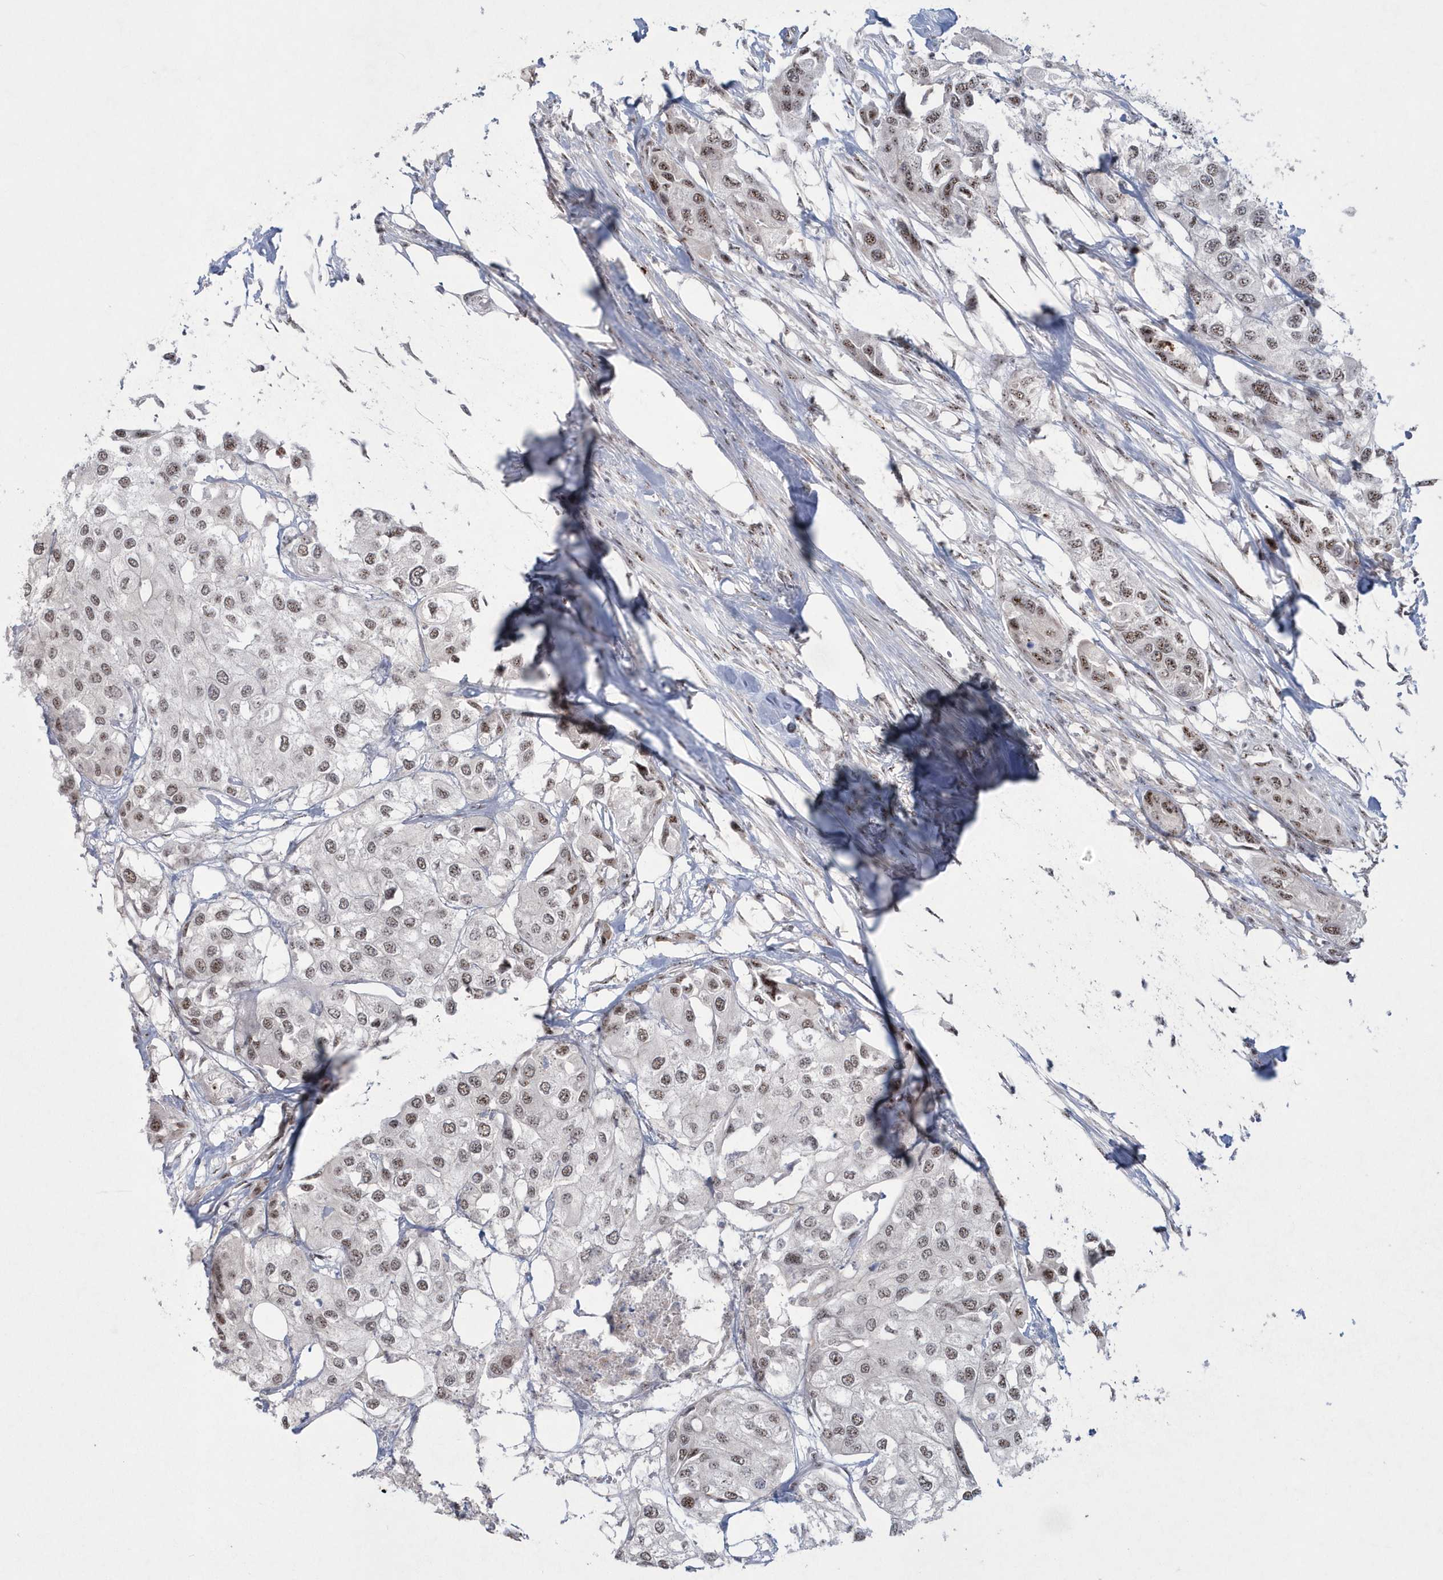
{"staining": {"intensity": "moderate", "quantity": "<25%", "location": "nuclear"}, "tissue": "urothelial cancer", "cell_type": "Tumor cells", "image_type": "cancer", "snomed": [{"axis": "morphology", "description": "Urothelial carcinoma, High grade"}, {"axis": "topography", "description": "Urinary bladder"}], "caption": "Protein expression analysis of urothelial carcinoma (high-grade) reveals moderate nuclear staining in about <25% of tumor cells.", "gene": "KDM6B", "patient": {"sex": "male", "age": 64}}